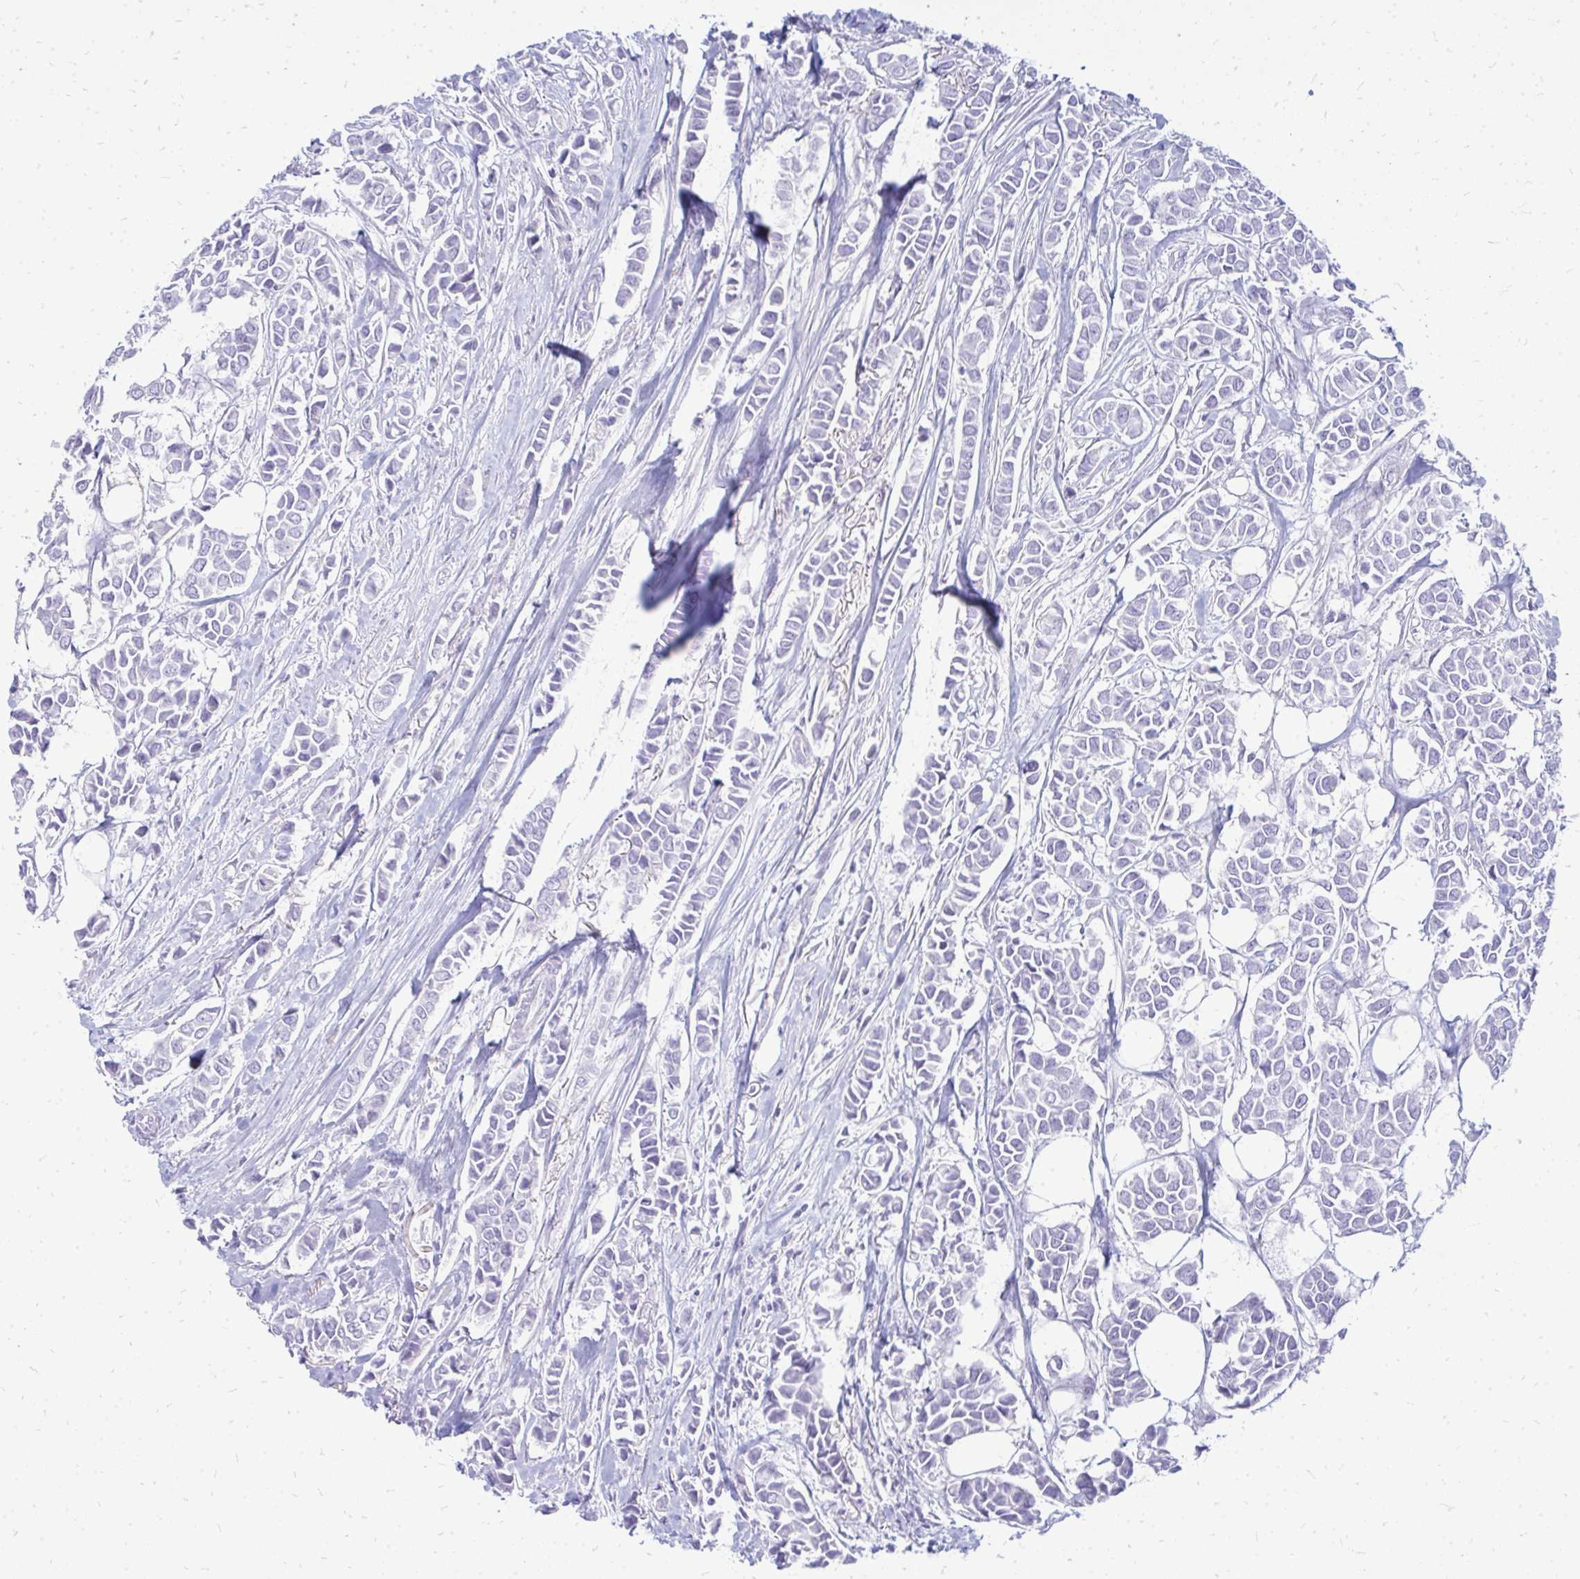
{"staining": {"intensity": "negative", "quantity": "none", "location": "none"}, "tissue": "breast cancer", "cell_type": "Tumor cells", "image_type": "cancer", "snomed": [{"axis": "morphology", "description": "Duct carcinoma"}, {"axis": "topography", "description": "Breast"}], "caption": "This is an IHC photomicrograph of breast cancer (intraductal carcinoma). There is no expression in tumor cells.", "gene": "TSPEAR", "patient": {"sex": "female", "age": 84}}